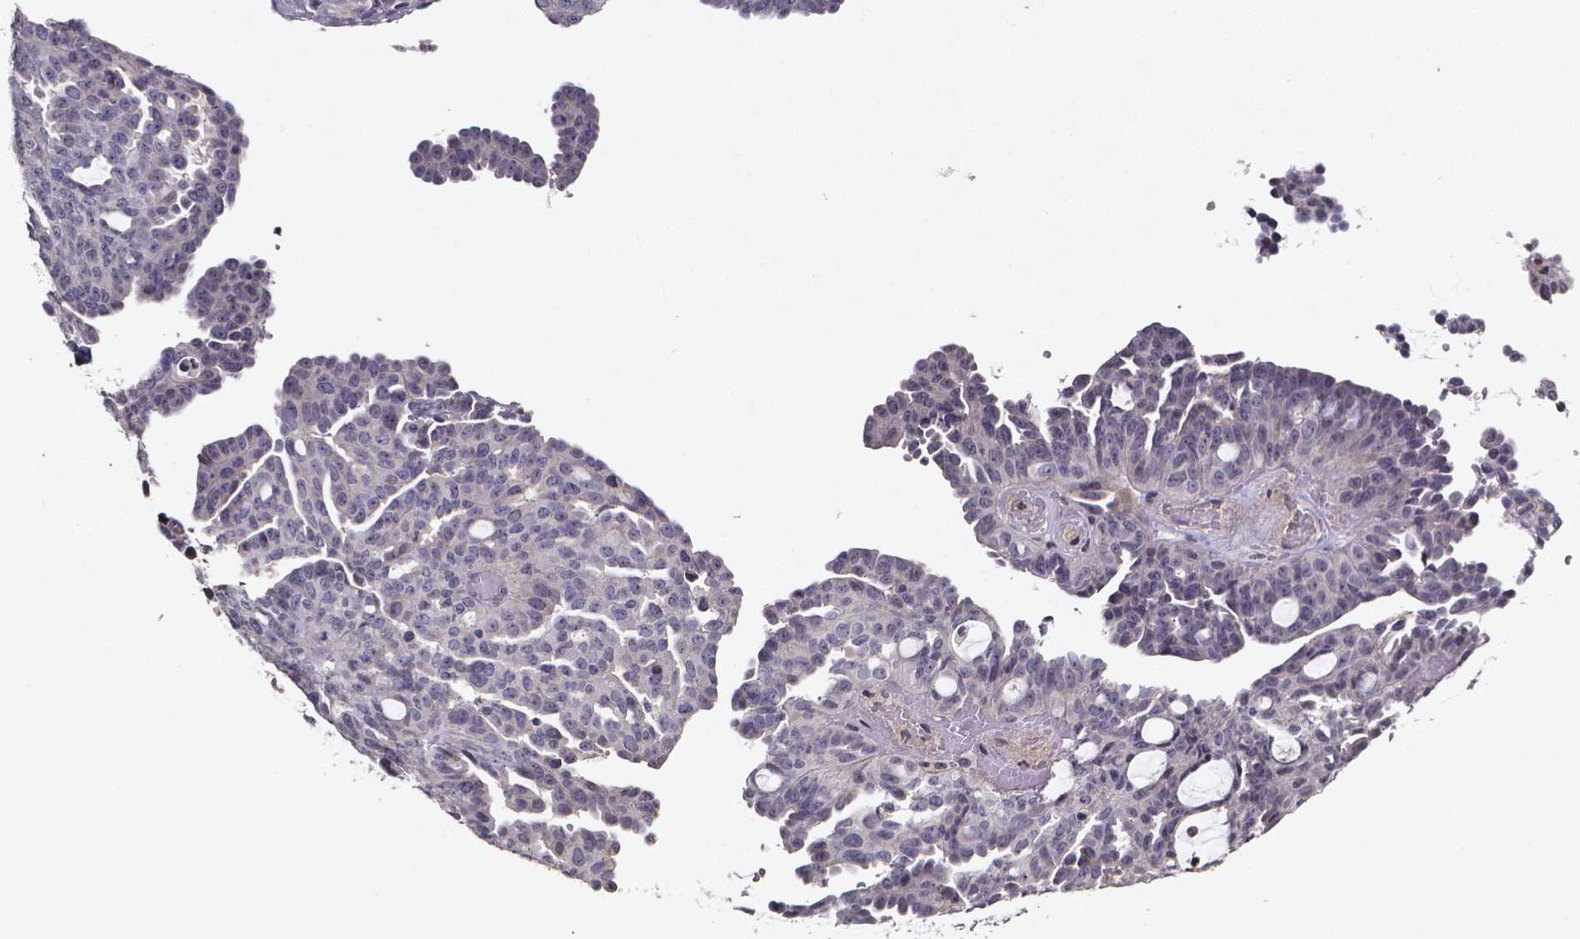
{"staining": {"intensity": "negative", "quantity": "none", "location": "none"}, "tissue": "ovarian cancer", "cell_type": "Tumor cells", "image_type": "cancer", "snomed": [{"axis": "morphology", "description": "Cystadenocarcinoma, serous, NOS"}, {"axis": "topography", "description": "Ovary"}], "caption": "DAB (3,3'-diaminobenzidine) immunohistochemical staining of human ovarian cancer (serous cystadenocarcinoma) demonstrates no significant positivity in tumor cells.", "gene": "TP73", "patient": {"sex": "female", "age": 71}}